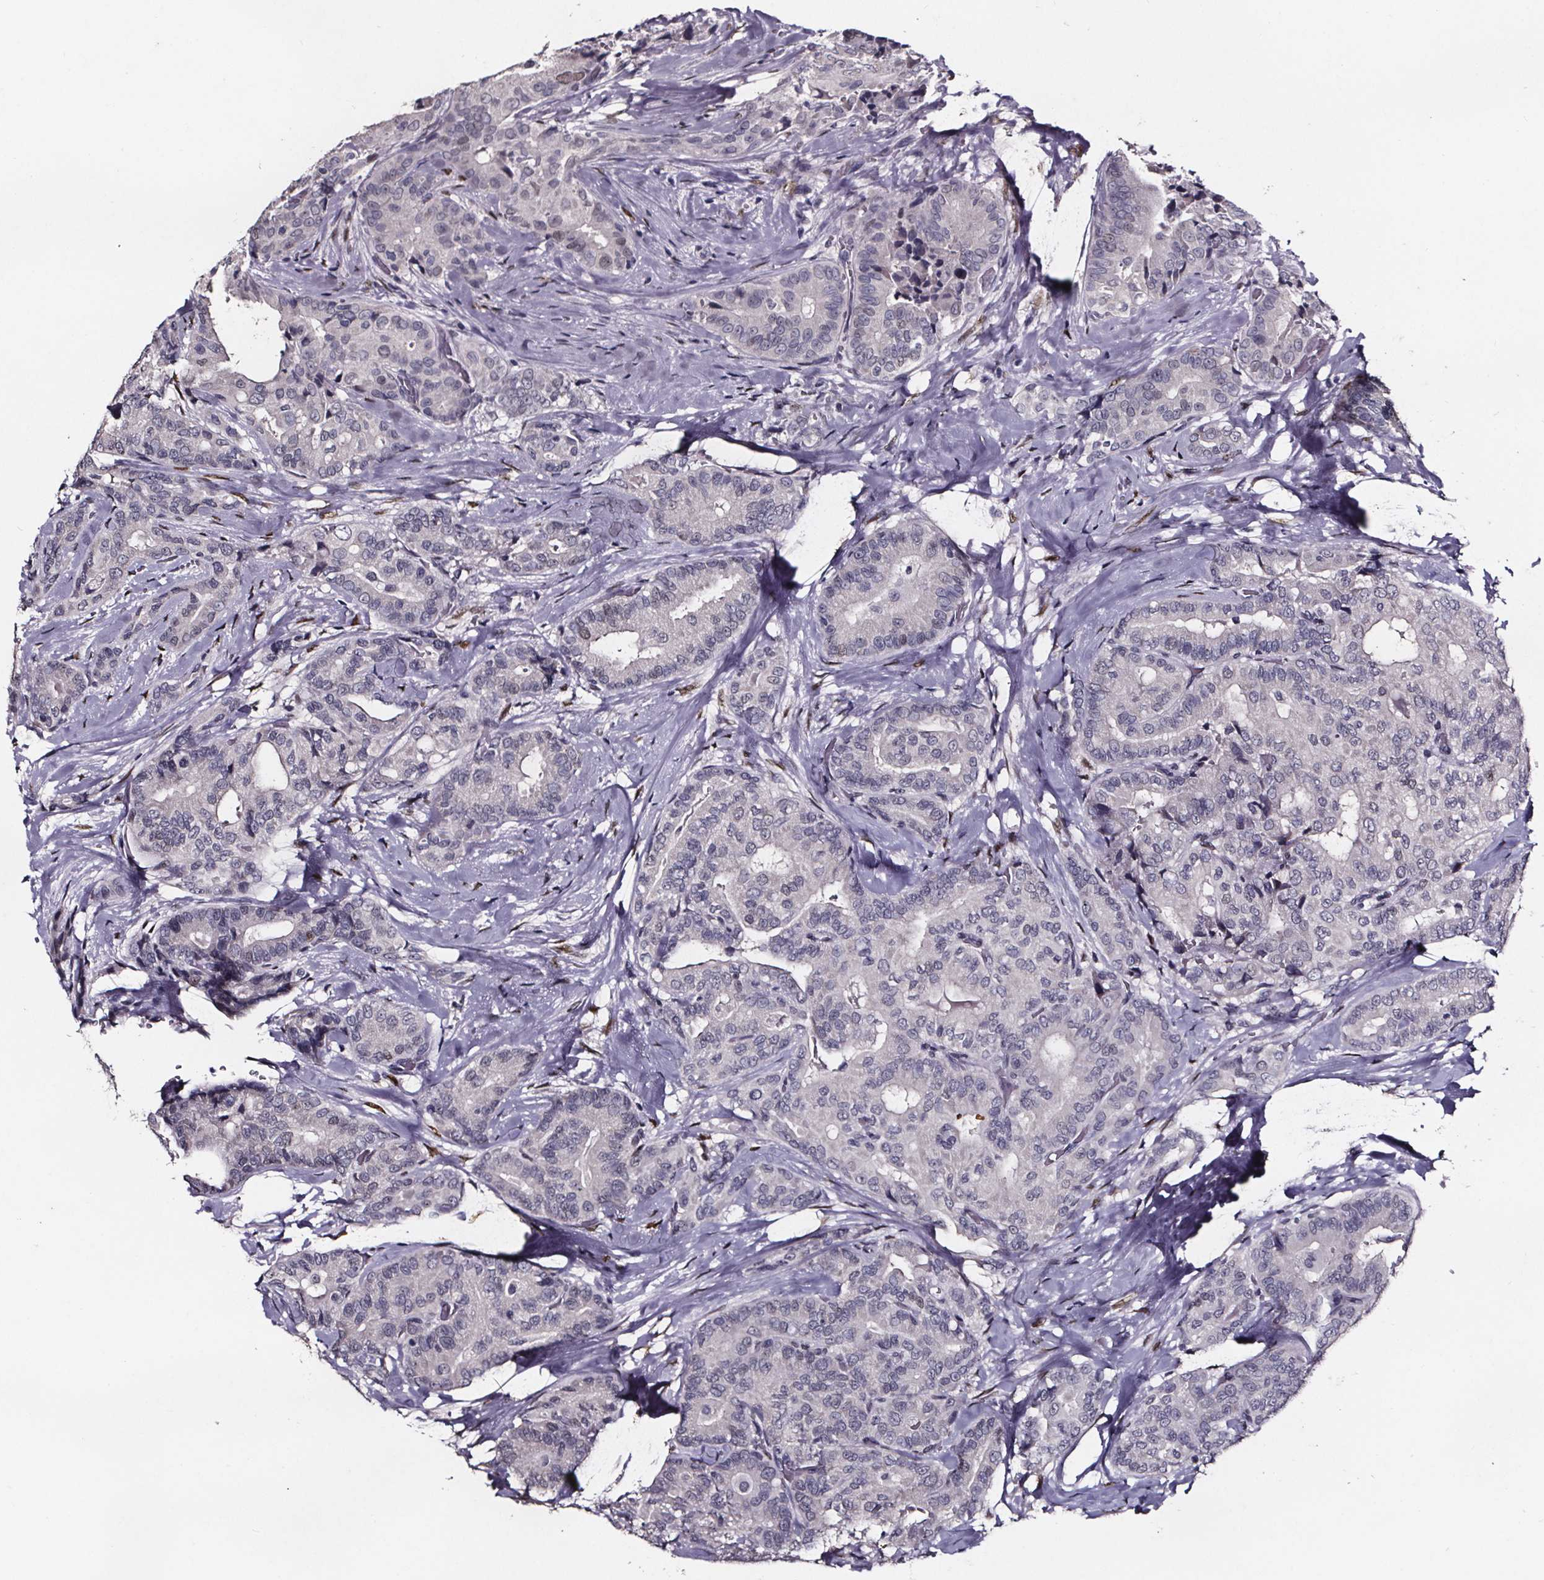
{"staining": {"intensity": "negative", "quantity": "none", "location": "none"}, "tissue": "thyroid cancer", "cell_type": "Tumor cells", "image_type": "cancer", "snomed": [{"axis": "morphology", "description": "Papillary adenocarcinoma, NOS"}, {"axis": "topography", "description": "Thyroid gland"}], "caption": "Tumor cells are negative for protein expression in human thyroid cancer (papillary adenocarcinoma). Nuclei are stained in blue.", "gene": "AR", "patient": {"sex": "male", "age": 61}}